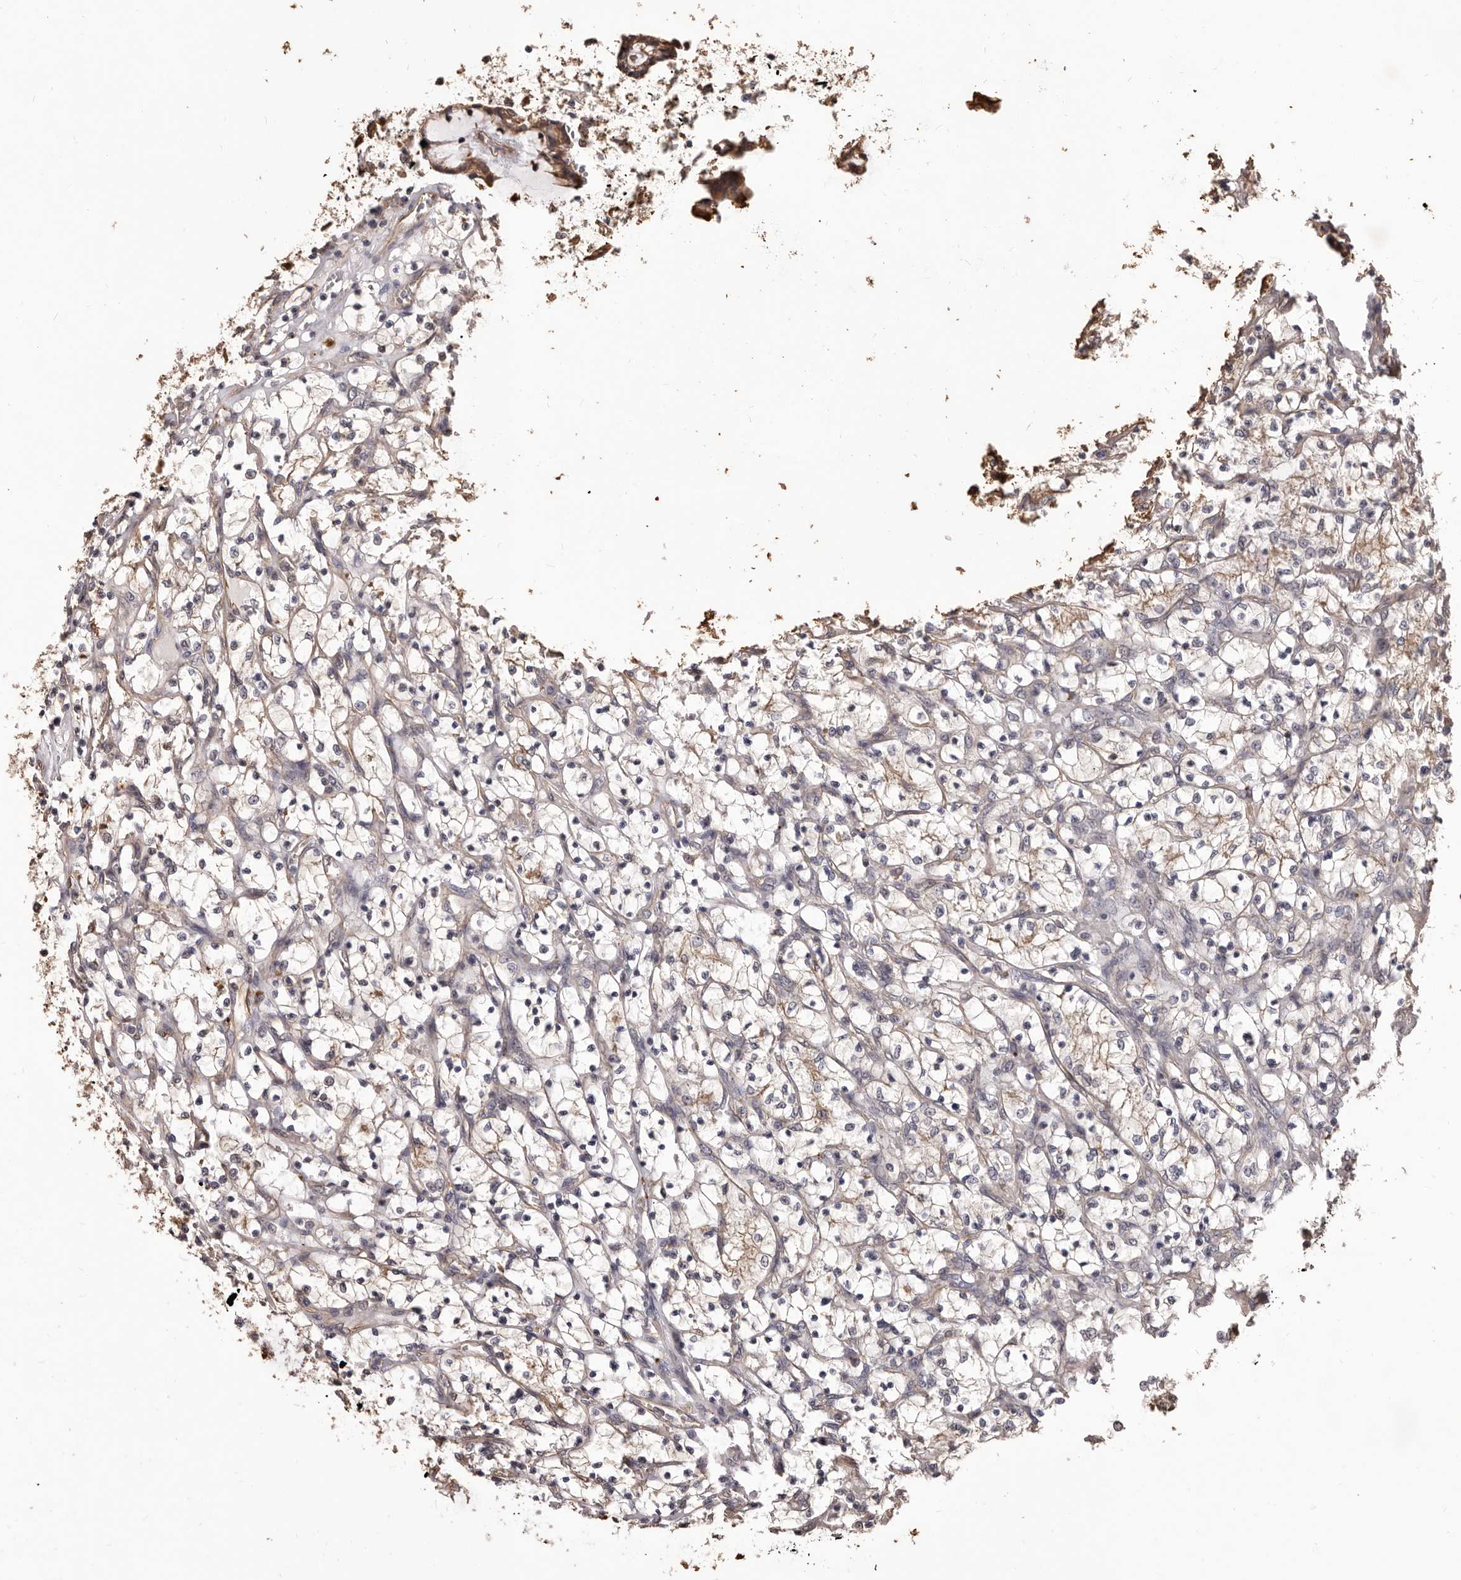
{"staining": {"intensity": "weak", "quantity": "<25%", "location": "cytoplasmic/membranous"}, "tissue": "renal cancer", "cell_type": "Tumor cells", "image_type": "cancer", "snomed": [{"axis": "morphology", "description": "Adenocarcinoma, NOS"}, {"axis": "topography", "description": "Kidney"}], "caption": "Immunohistochemical staining of renal adenocarcinoma exhibits no significant positivity in tumor cells. The staining was performed using DAB to visualize the protein expression in brown, while the nuclei were stained in blue with hematoxylin (Magnification: 20x).", "gene": "ALPK1", "patient": {"sex": "female", "age": 69}}